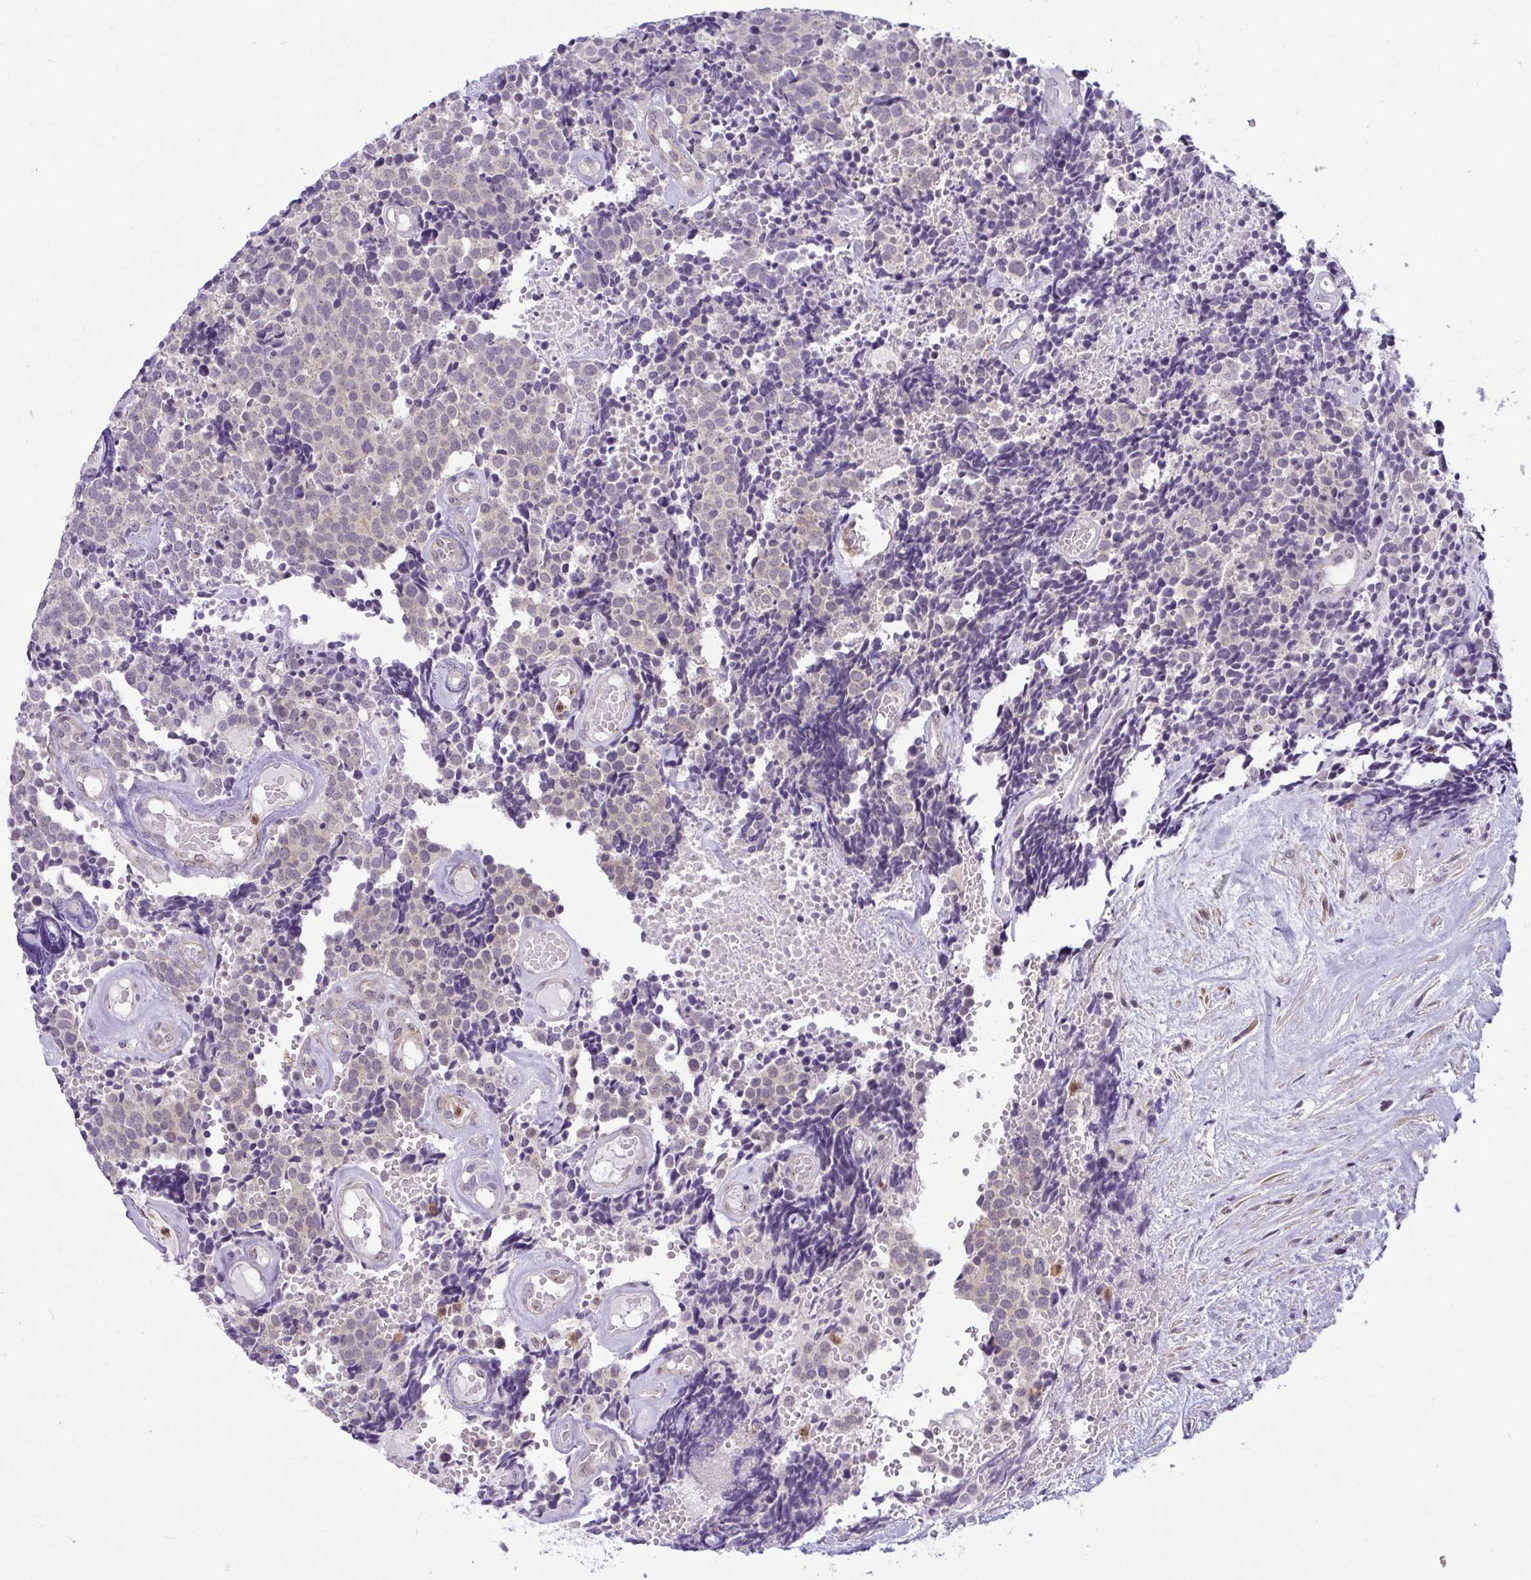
{"staining": {"intensity": "negative", "quantity": "none", "location": "none"}, "tissue": "carcinoid", "cell_type": "Tumor cells", "image_type": "cancer", "snomed": [{"axis": "morphology", "description": "Carcinoid, malignant, NOS"}, {"axis": "topography", "description": "Skin"}], "caption": "Carcinoid (malignant) stained for a protein using IHC demonstrates no positivity tumor cells.", "gene": "DZIP1", "patient": {"sex": "female", "age": 79}}